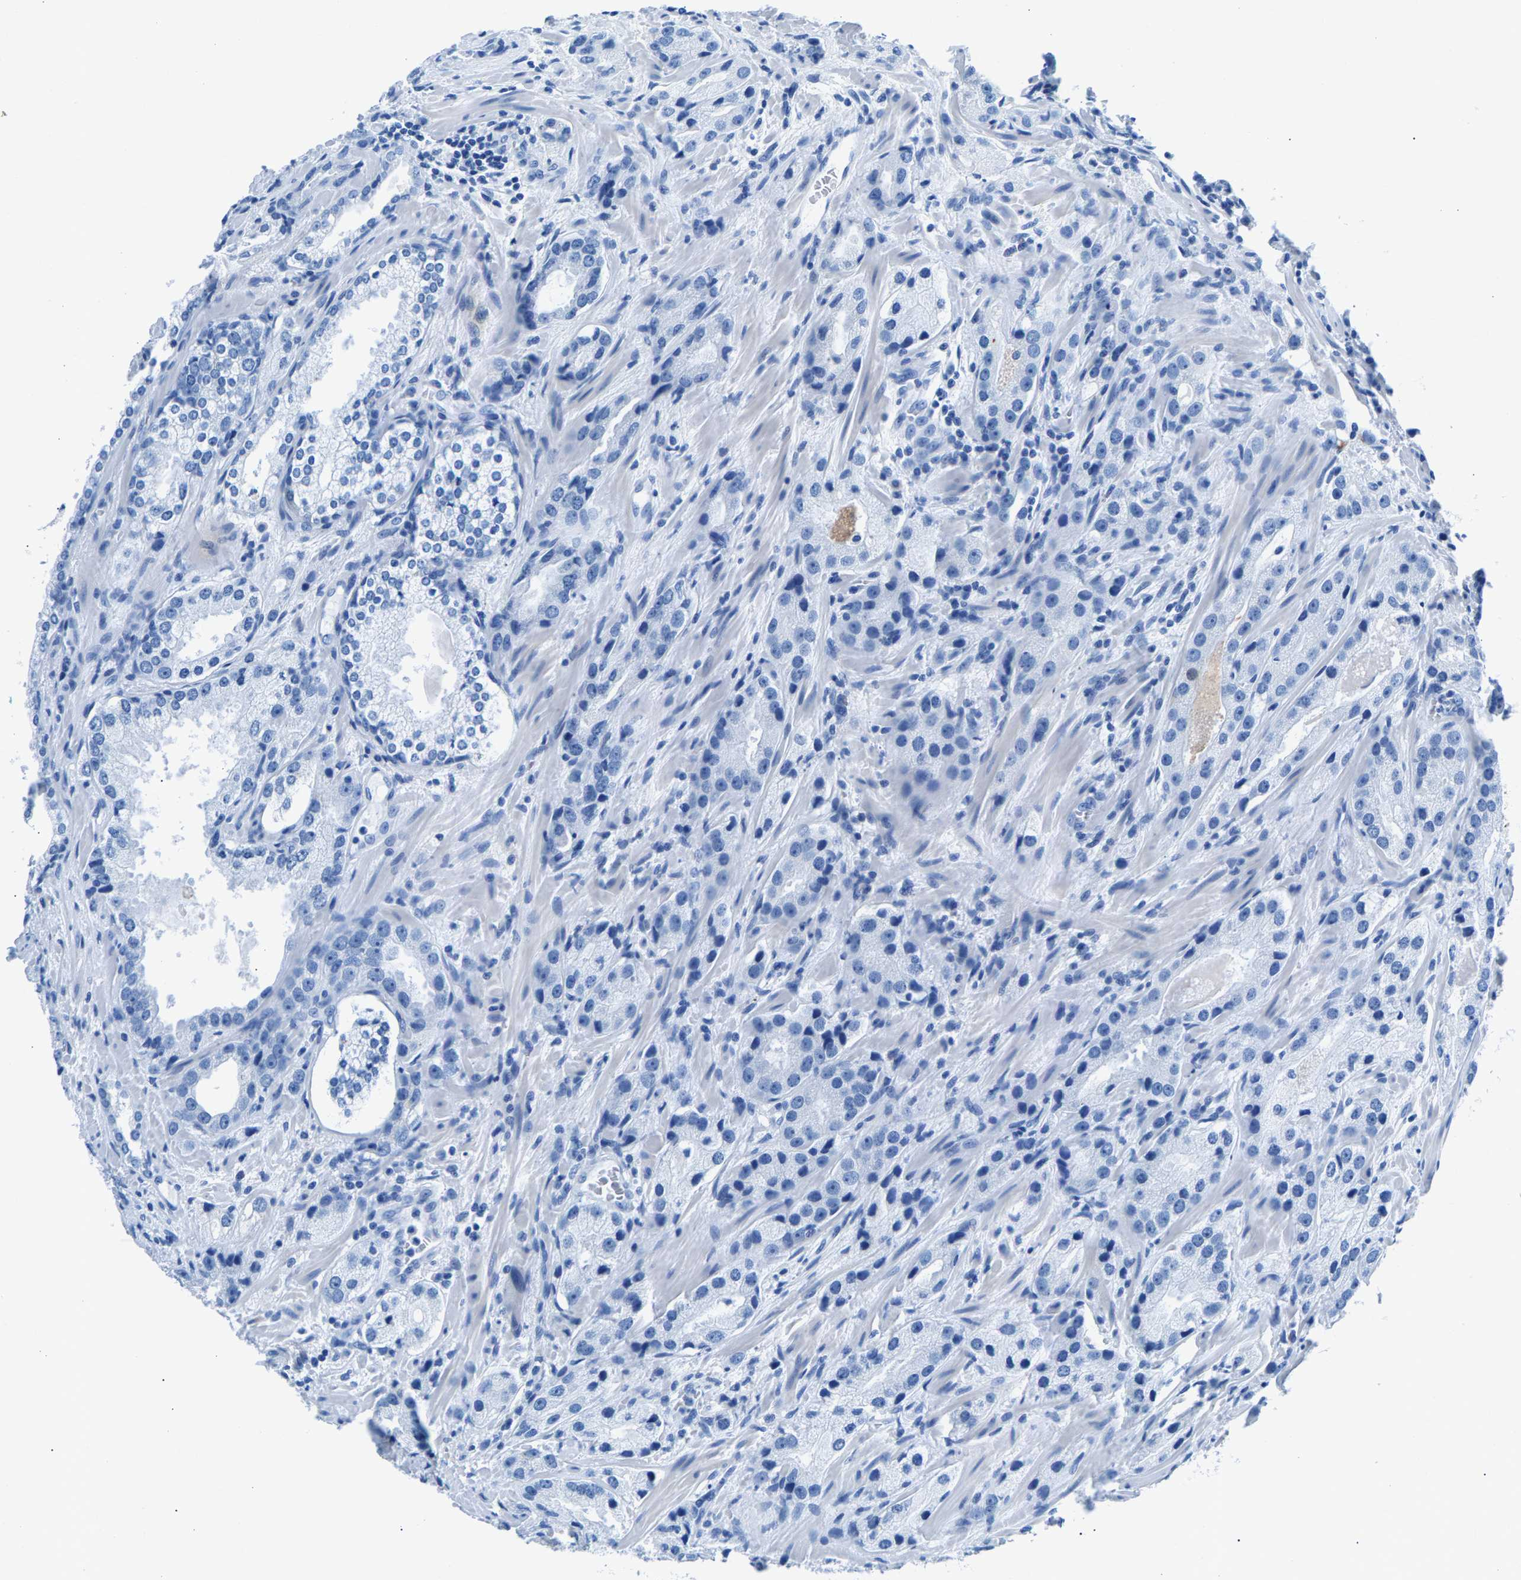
{"staining": {"intensity": "negative", "quantity": "none", "location": "none"}, "tissue": "prostate cancer", "cell_type": "Tumor cells", "image_type": "cancer", "snomed": [{"axis": "morphology", "description": "Adenocarcinoma, High grade"}, {"axis": "topography", "description": "Prostate"}], "caption": "DAB immunohistochemical staining of prostate cancer exhibits no significant positivity in tumor cells.", "gene": "CPS1", "patient": {"sex": "male", "age": 63}}